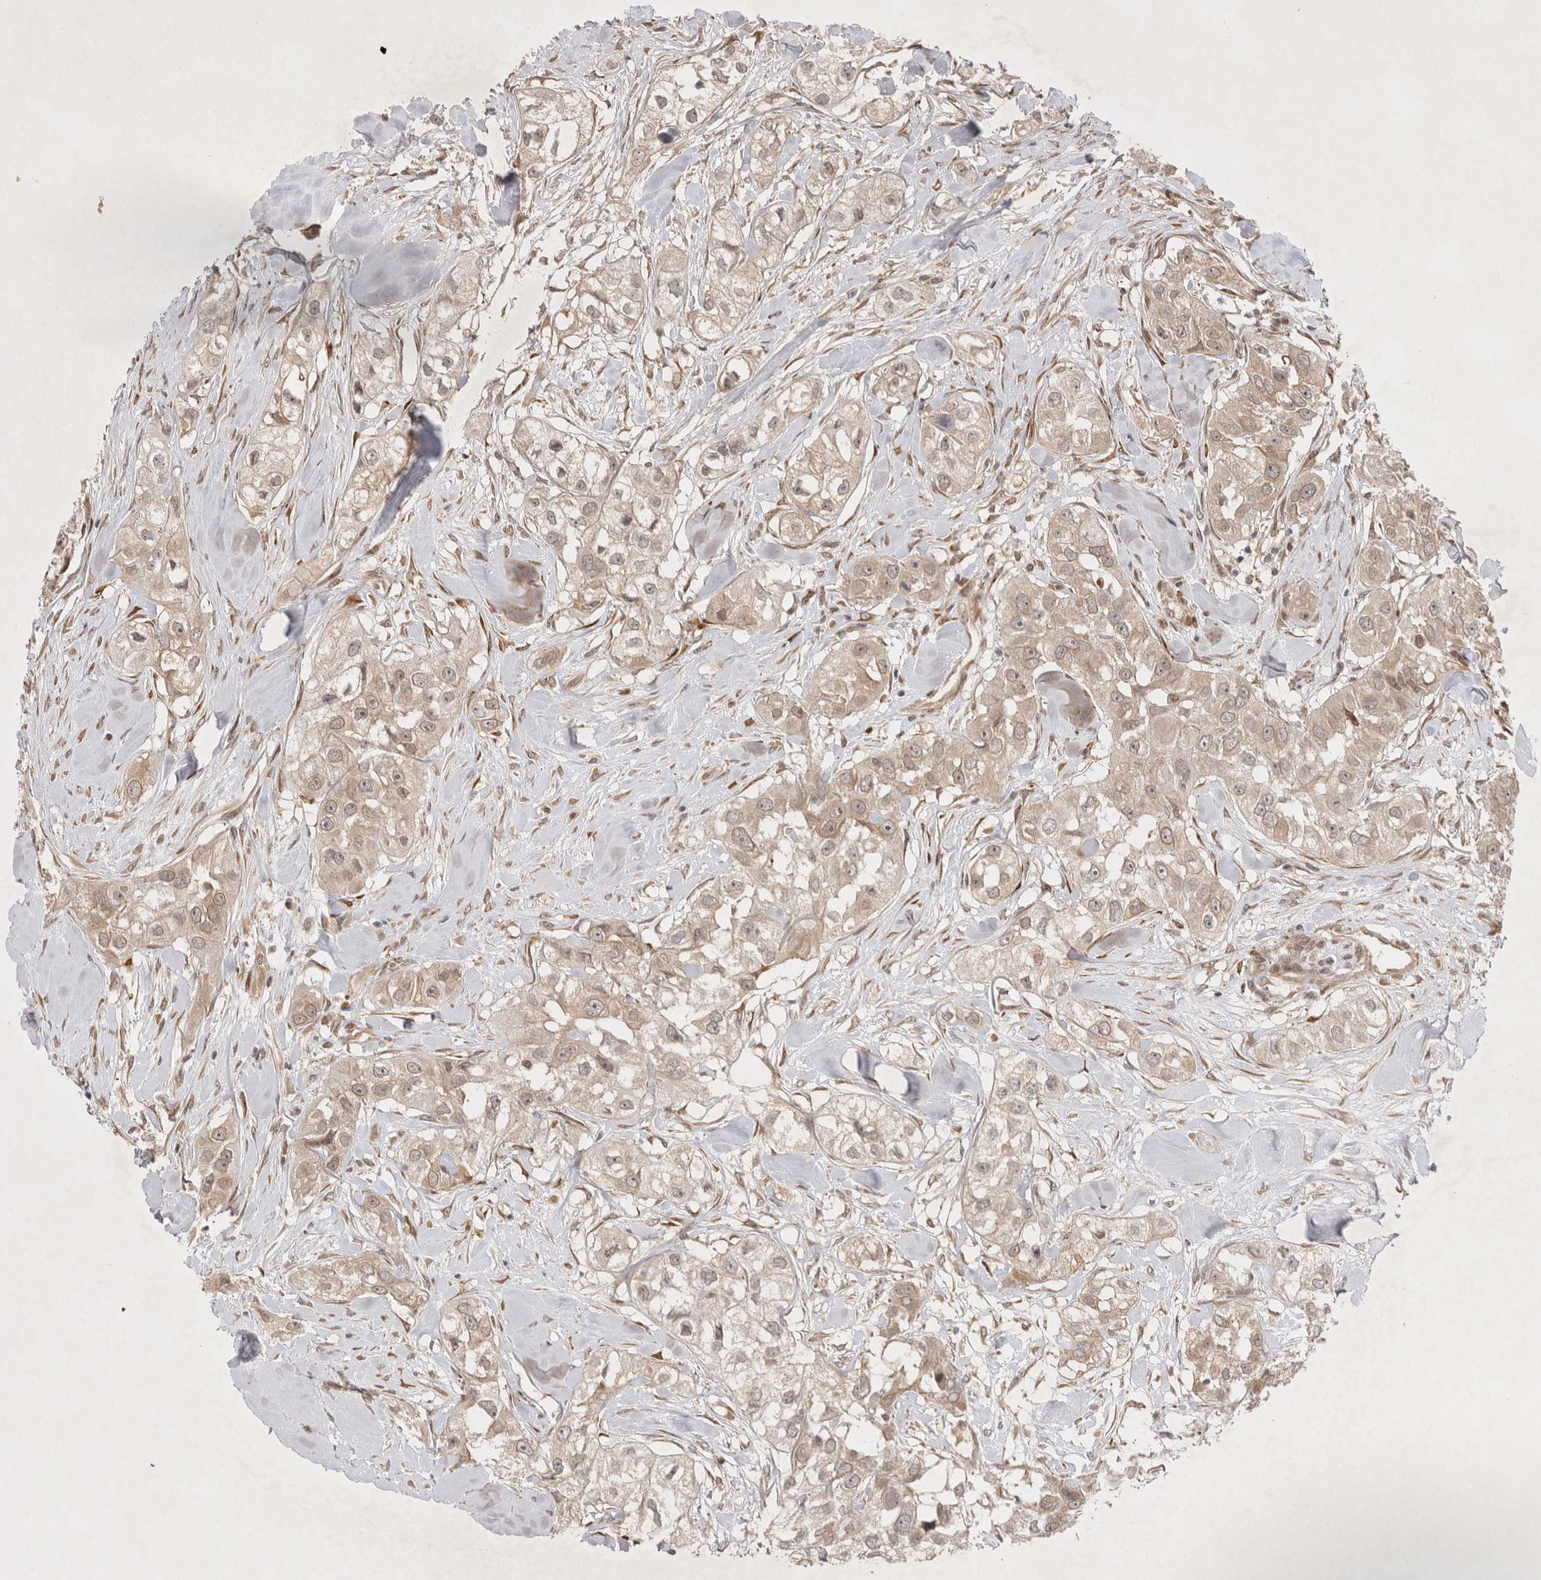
{"staining": {"intensity": "weak", "quantity": ">75%", "location": "cytoplasmic/membranous,nuclear"}, "tissue": "head and neck cancer", "cell_type": "Tumor cells", "image_type": "cancer", "snomed": [{"axis": "morphology", "description": "Normal tissue, NOS"}, {"axis": "morphology", "description": "Squamous cell carcinoma, NOS"}, {"axis": "topography", "description": "Skeletal muscle"}, {"axis": "topography", "description": "Head-Neck"}], "caption": "Squamous cell carcinoma (head and neck) stained with IHC shows weak cytoplasmic/membranous and nuclear positivity in about >75% of tumor cells. The protein is shown in brown color, while the nuclei are stained blue.", "gene": "ZNF318", "patient": {"sex": "male", "age": 51}}